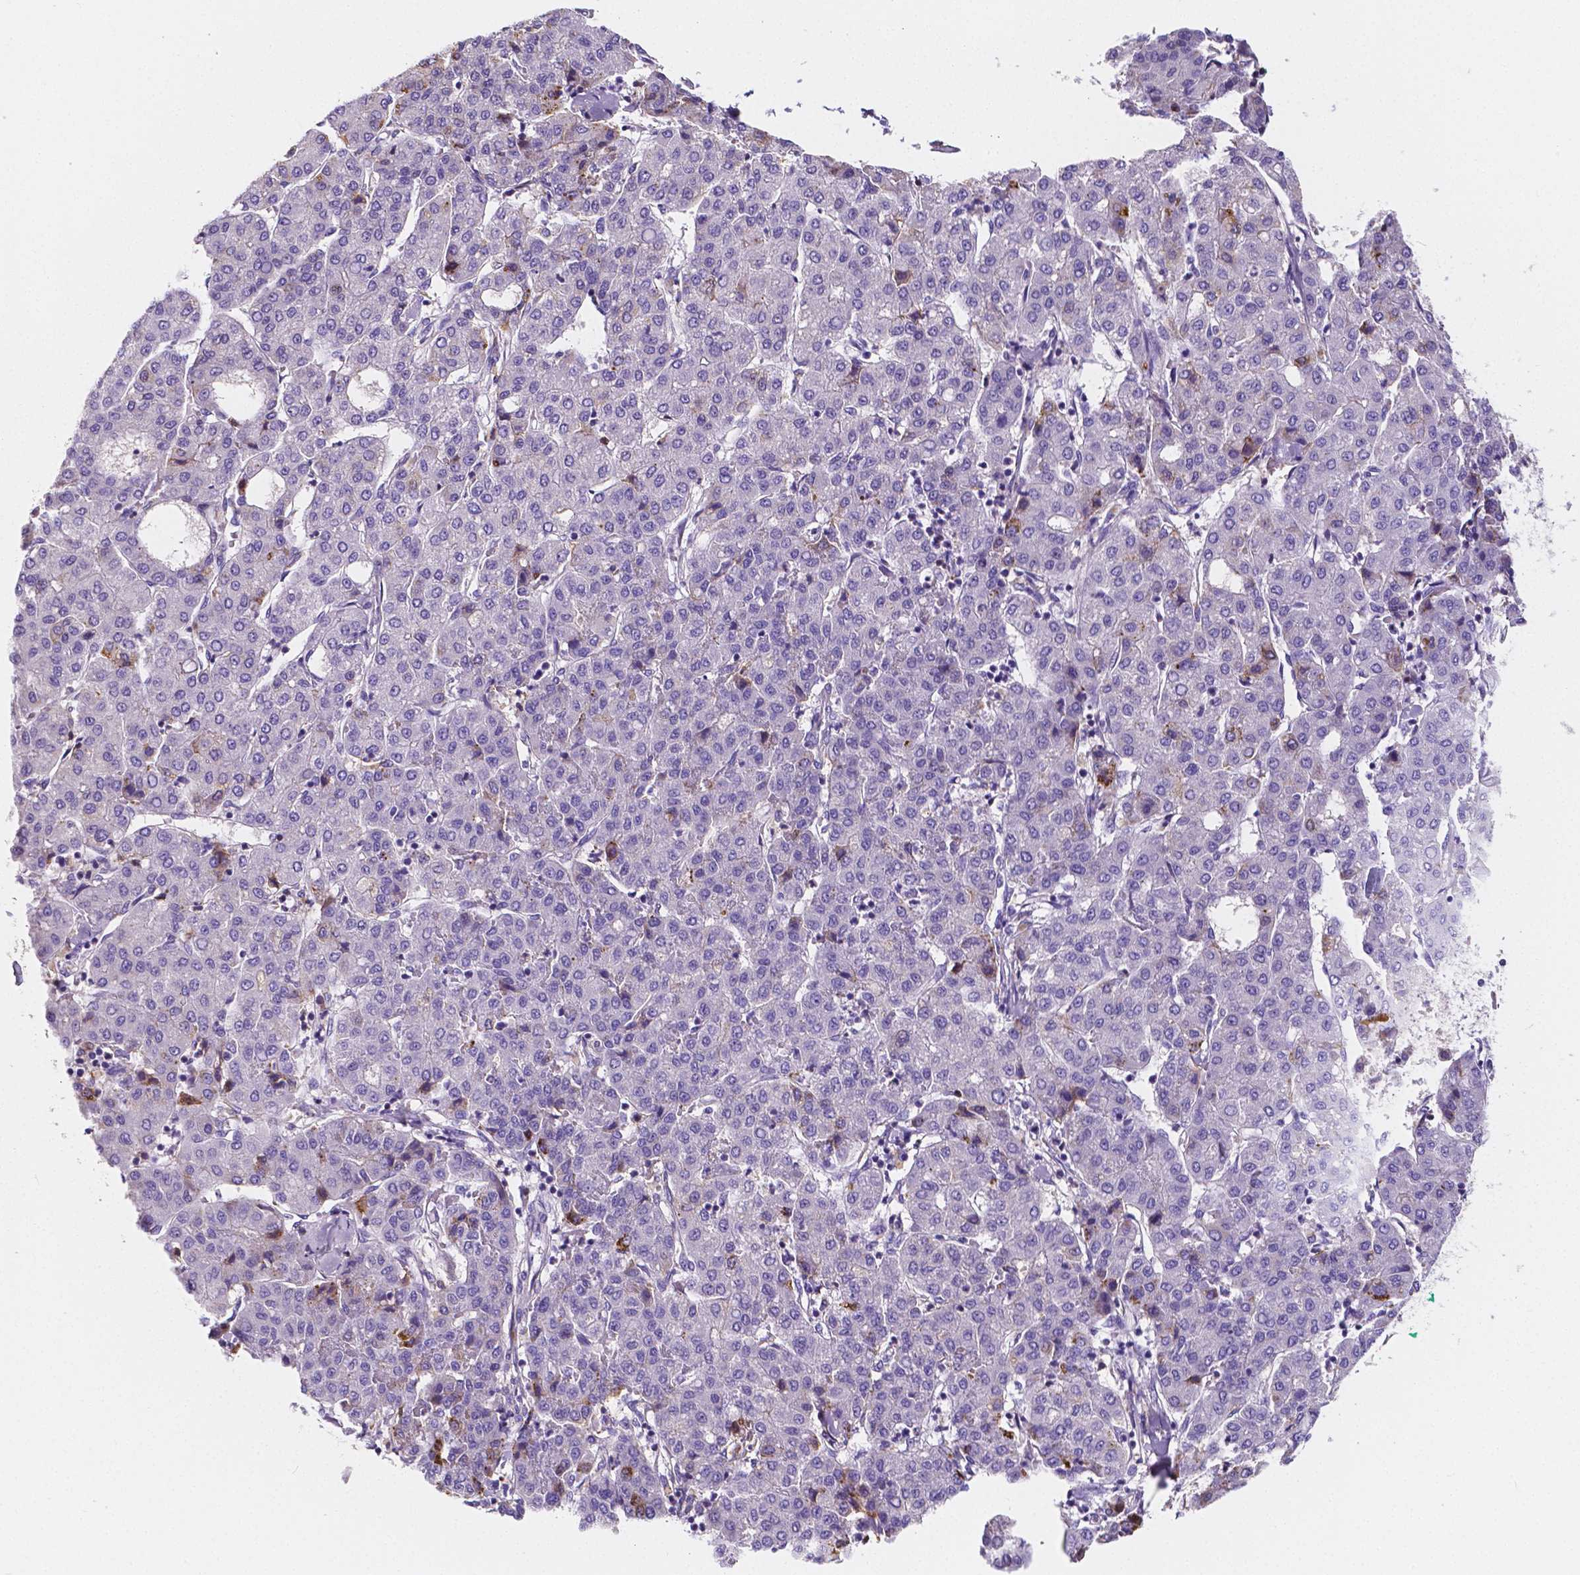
{"staining": {"intensity": "negative", "quantity": "none", "location": "none"}, "tissue": "liver cancer", "cell_type": "Tumor cells", "image_type": "cancer", "snomed": [{"axis": "morphology", "description": "Carcinoma, Hepatocellular, NOS"}, {"axis": "topography", "description": "Liver"}], "caption": "Protein analysis of liver hepatocellular carcinoma demonstrates no significant expression in tumor cells.", "gene": "GABRD", "patient": {"sex": "male", "age": 65}}